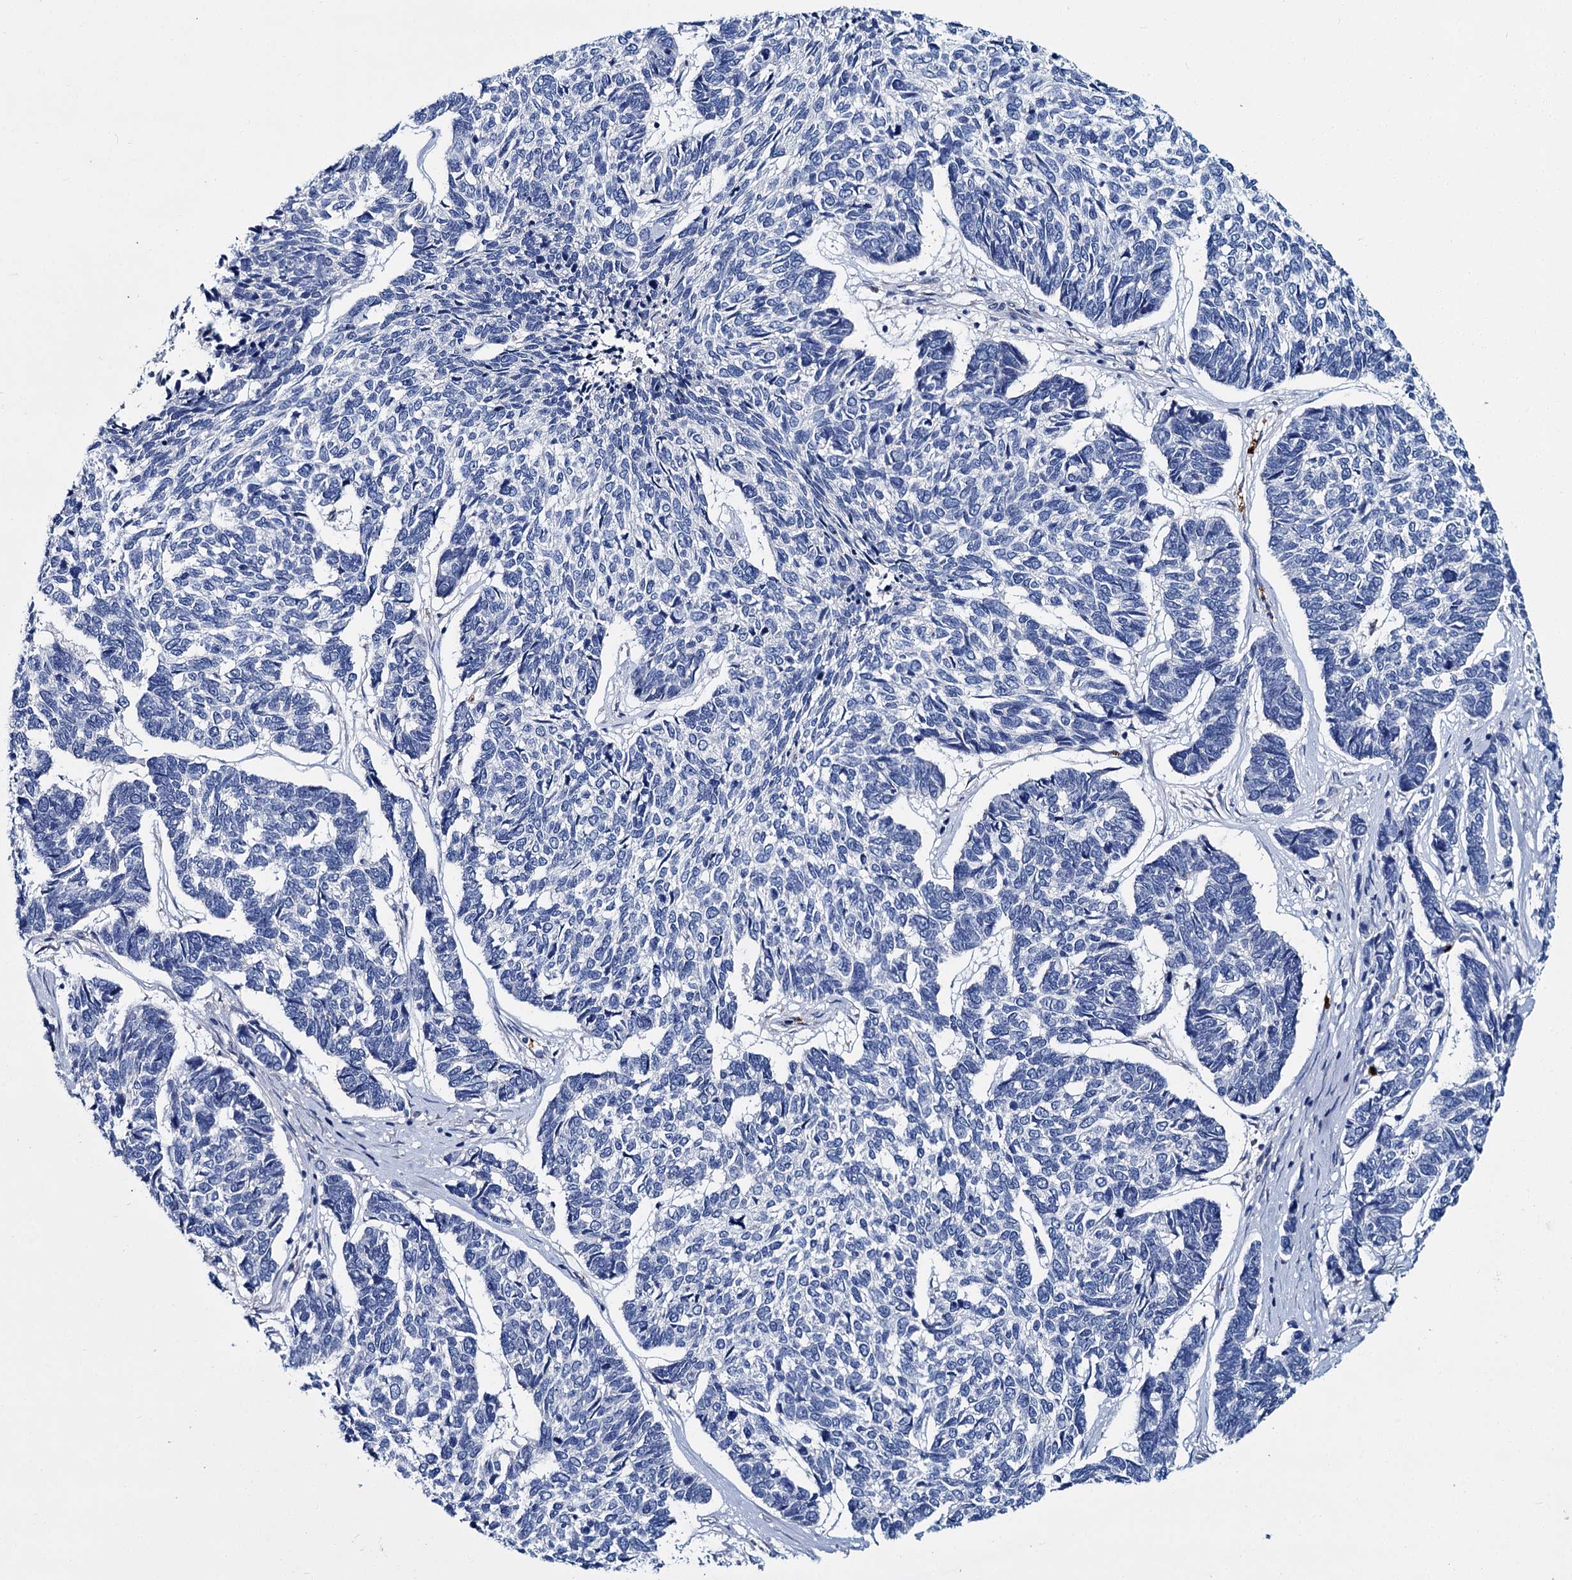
{"staining": {"intensity": "negative", "quantity": "none", "location": "none"}, "tissue": "skin cancer", "cell_type": "Tumor cells", "image_type": "cancer", "snomed": [{"axis": "morphology", "description": "Basal cell carcinoma"}, {"axis": "topography", "description": "Skin"}], "caption": "This histopathology image is of skin basal cell carcinoma stained with immunohistochemistry to label a protein in brown with the nuclei are counter-stained blue. There is no positivity in tumor cells.", "gene": "ATG2A", "patient": {"sex": "female", "age": 65}}